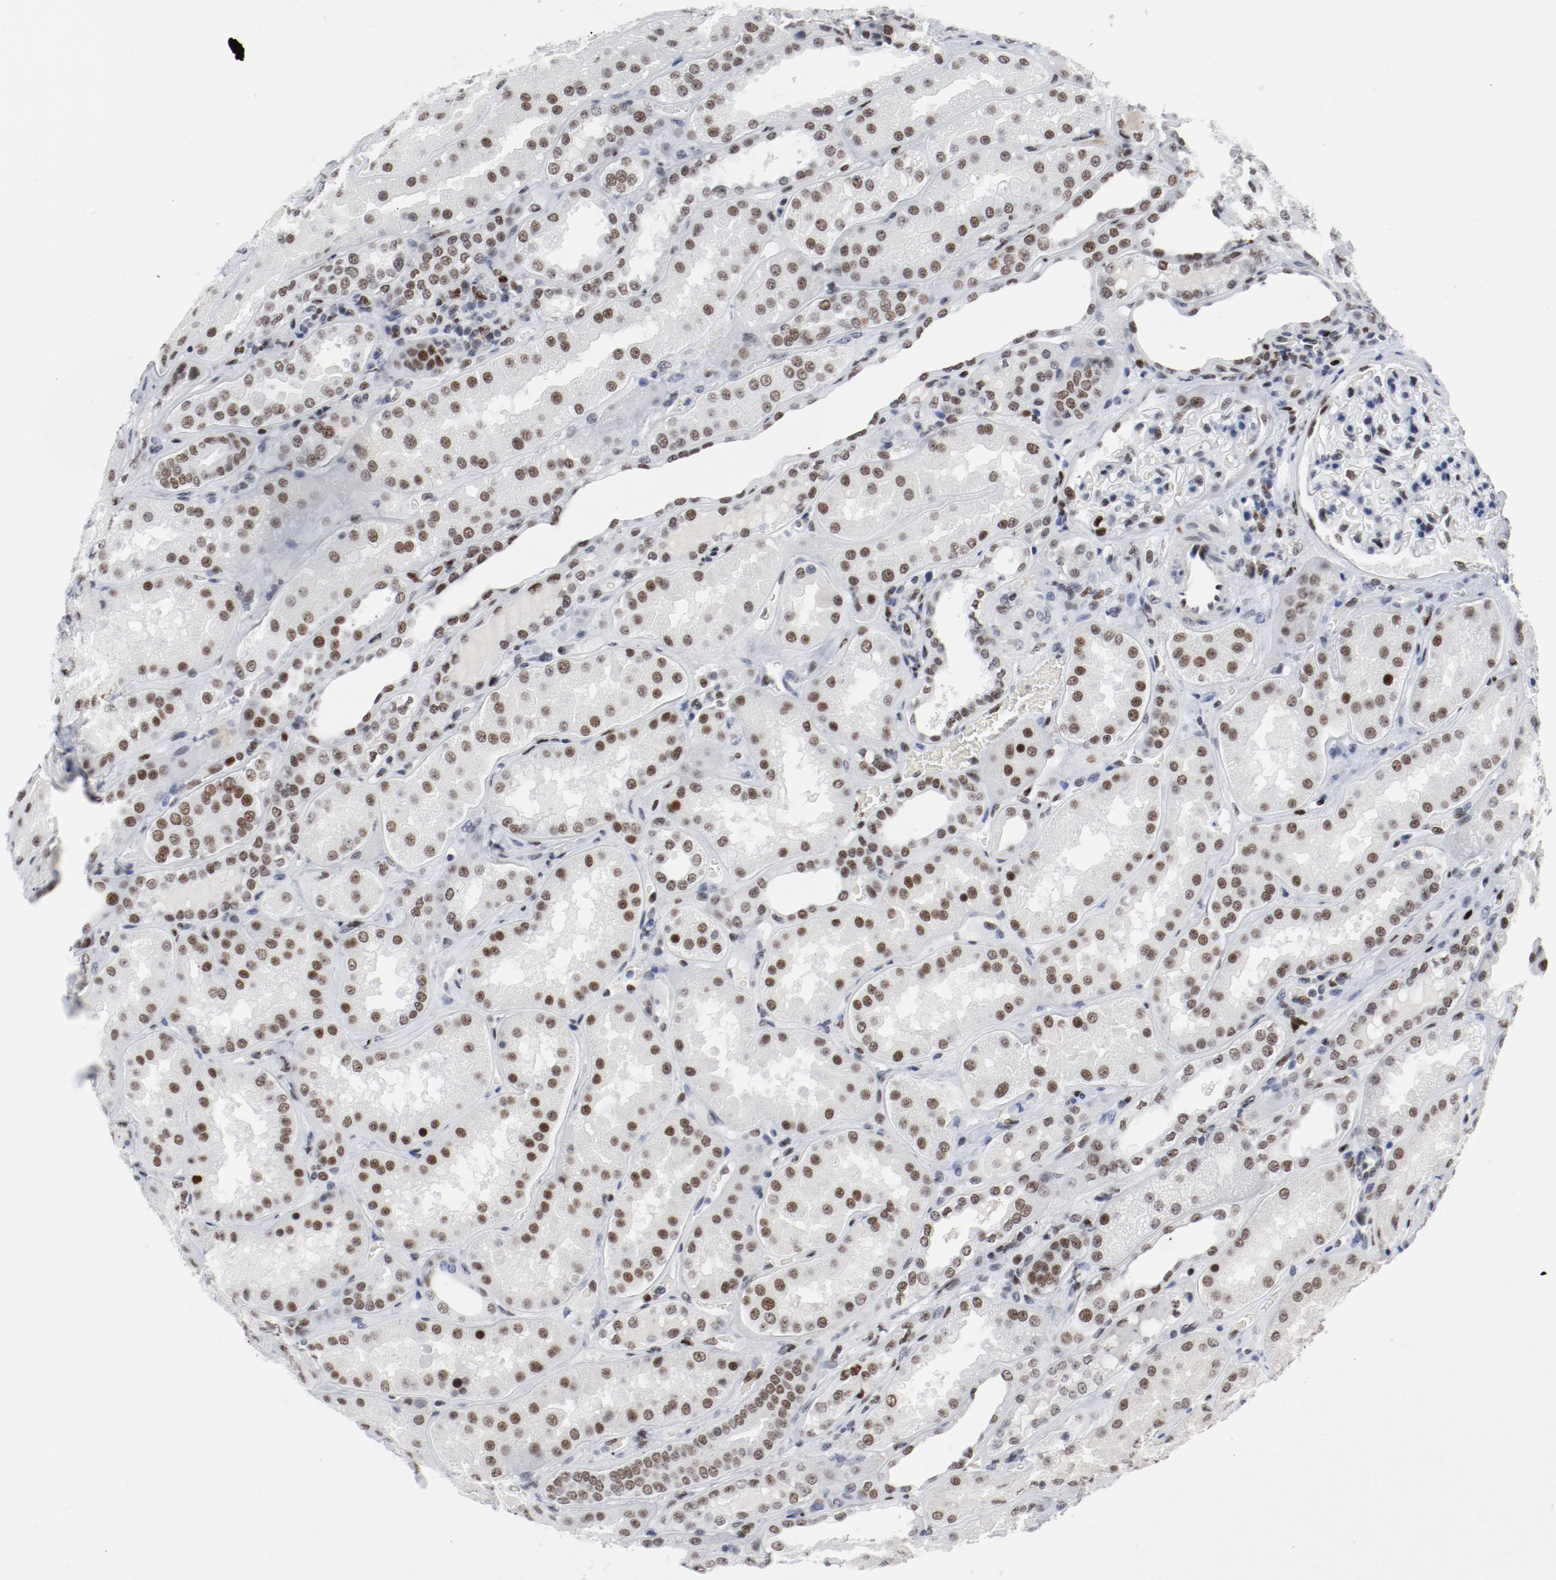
{"staining": {"intensity": "weak", "quantity": "<25%", "location": "nuclear"}, "tissue": "kidney", "cell_type": "Cells in glomeruli", "image_type": "normal", "snomed": [{"axis": "morphology", "description": "Normal tissue, NOS"}, {"axis": "topography", "description": "Kidney"}], "caption": "DAB immunohistochemical staining of benign kidney shows no significant positivity in cells in glomeruli. (DAB (3,3'-diaminobenzidine) immunohistochemistry with hematoxylin counter stain).", "gene": "POLD1", "patient": {"sex": "female", "age": 56}}